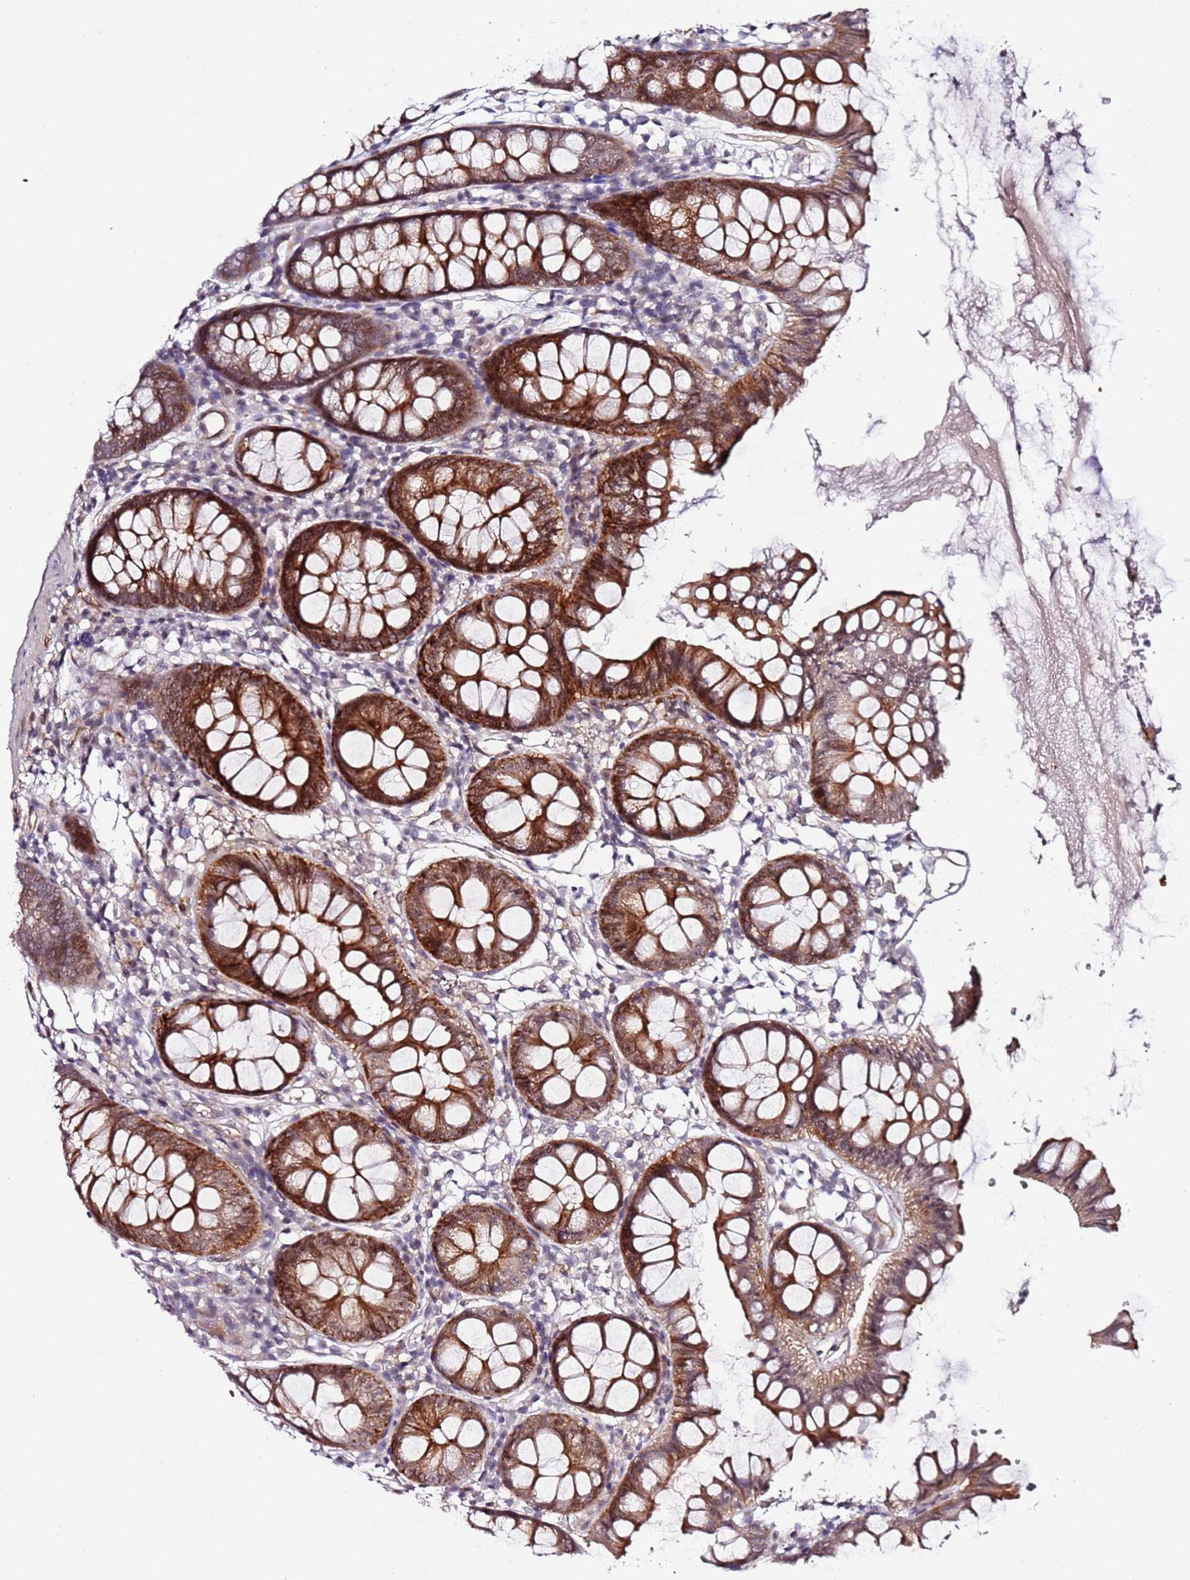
{"staining": {"intensity": "moderate", "quantity": ">75%", "location": "cytoplasmic/membranous"}, "tissue": "colon", "cell_type": "Endothelial cells", "image_type": "normal", "snomed": [{"axis": "morphology", "description": "Normal tissue, NOS"}, {"axis": "topography", "description": "Colon"}], "caption": "Protein expression analysis of unremarkable colon exhibits moderate cytoplasmic/membranous expression in about >75% of endothelial cells. Using DAB (brown) and hematoxylin (blue) stains, captured at high magnification using brightfield microscopy.", "gene": "DUSP28", "patient": {"sex": "female", "age": 84}}